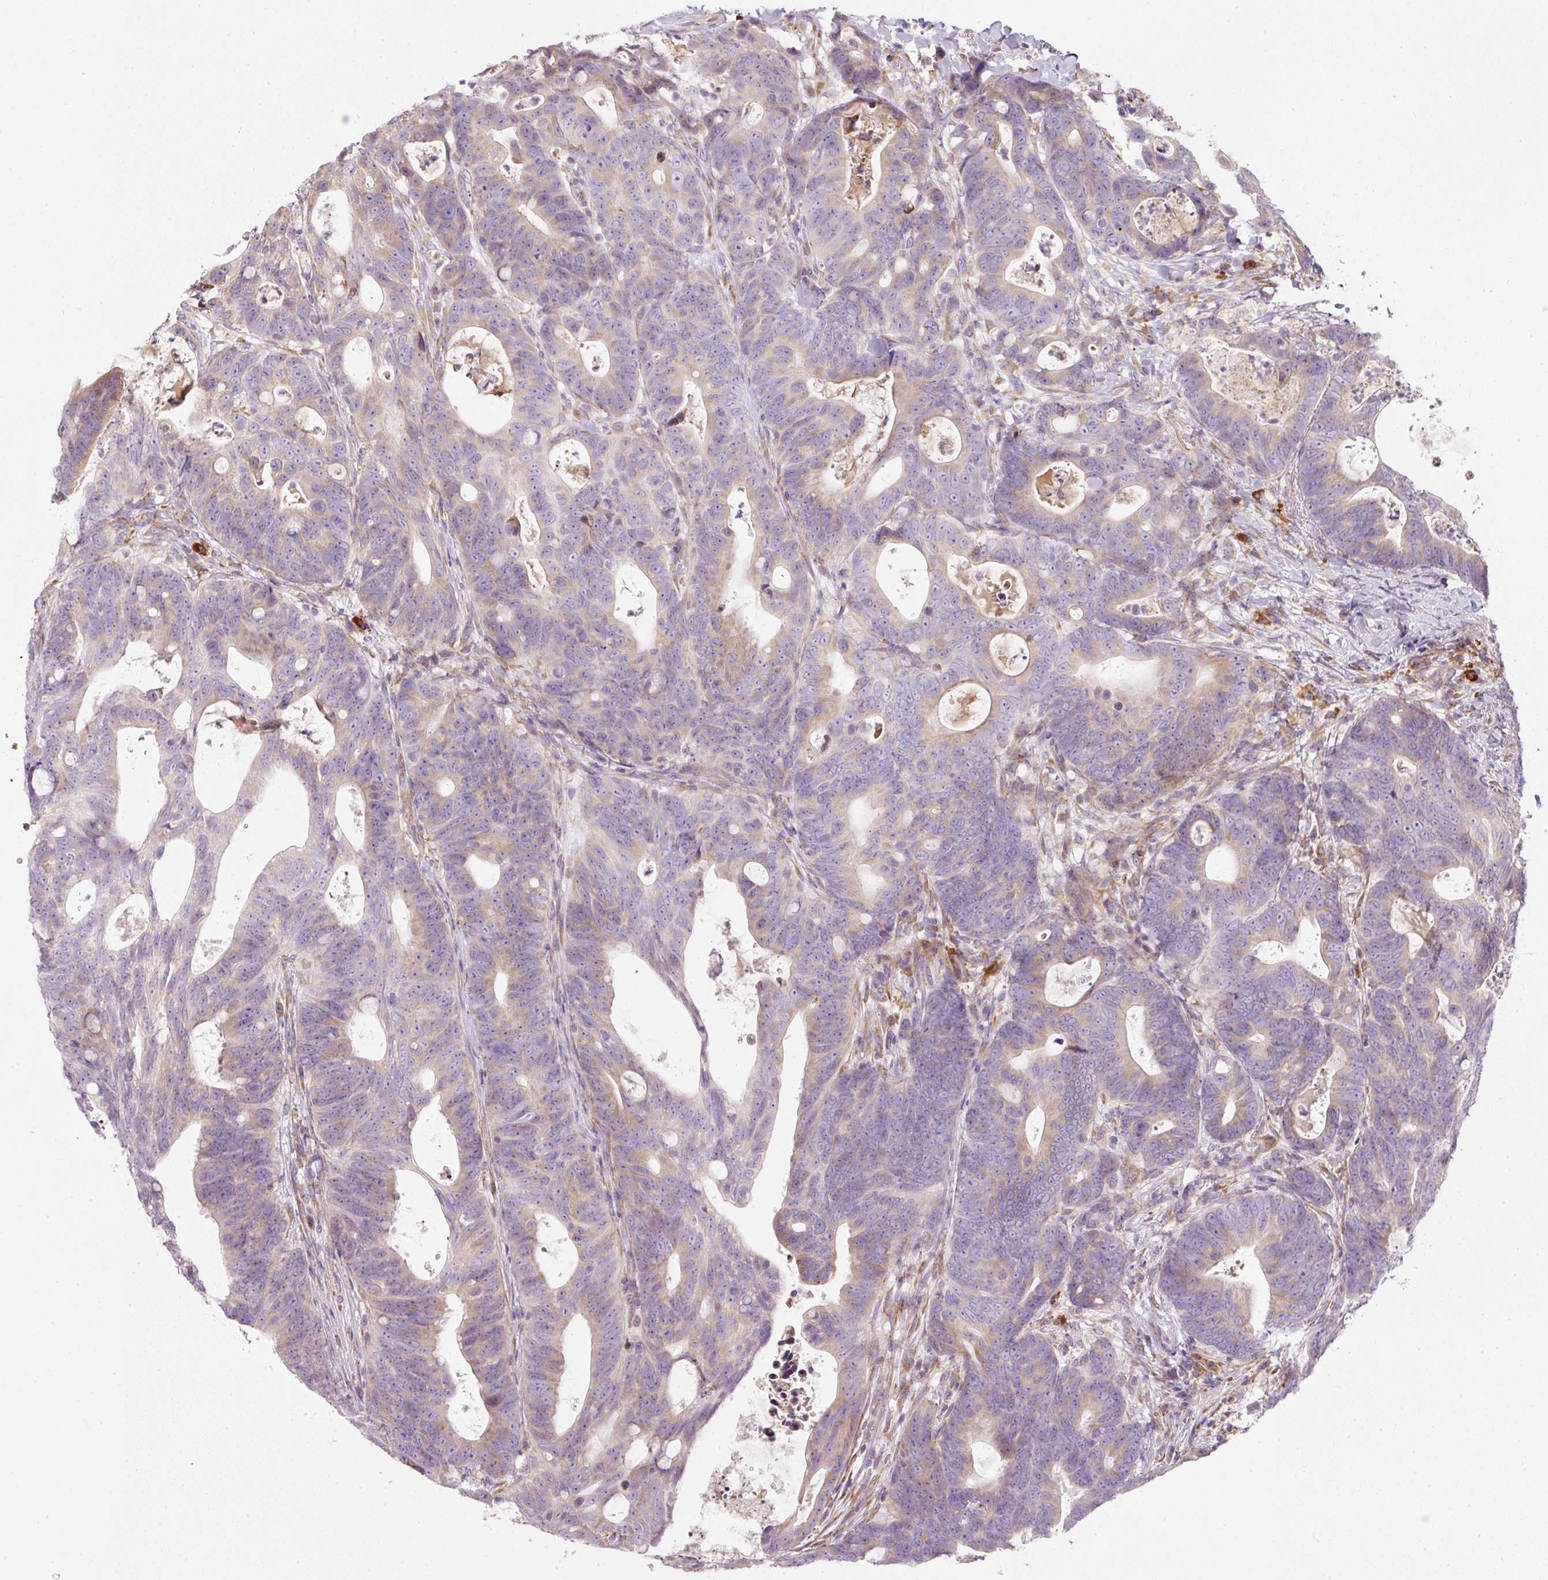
{"staining": {"intensity": "weak", "quantity": "25%-75%", "location": "cytoplasmic/membranous"}, "tissue": "colorectal cancer", "cell_type": "Tumor cells", "image_type": "cancer", "snomed": [{"axis": "morphology", "description": "Adenocarcinoma, NOS"}, {"axis": "topography", "description": "Colon"}], "caption": "Immunohistochemistry of human colorectal adenocarcinoma demonstrates low levels of weak cytoplasmic/membranous expression in about 25%-75% of tumor cells. (brown staining indicates protein expression, while blue staining denotes nuclei).", "gene": "MORN4", "patient": {"sex": "female", "age": 82}}